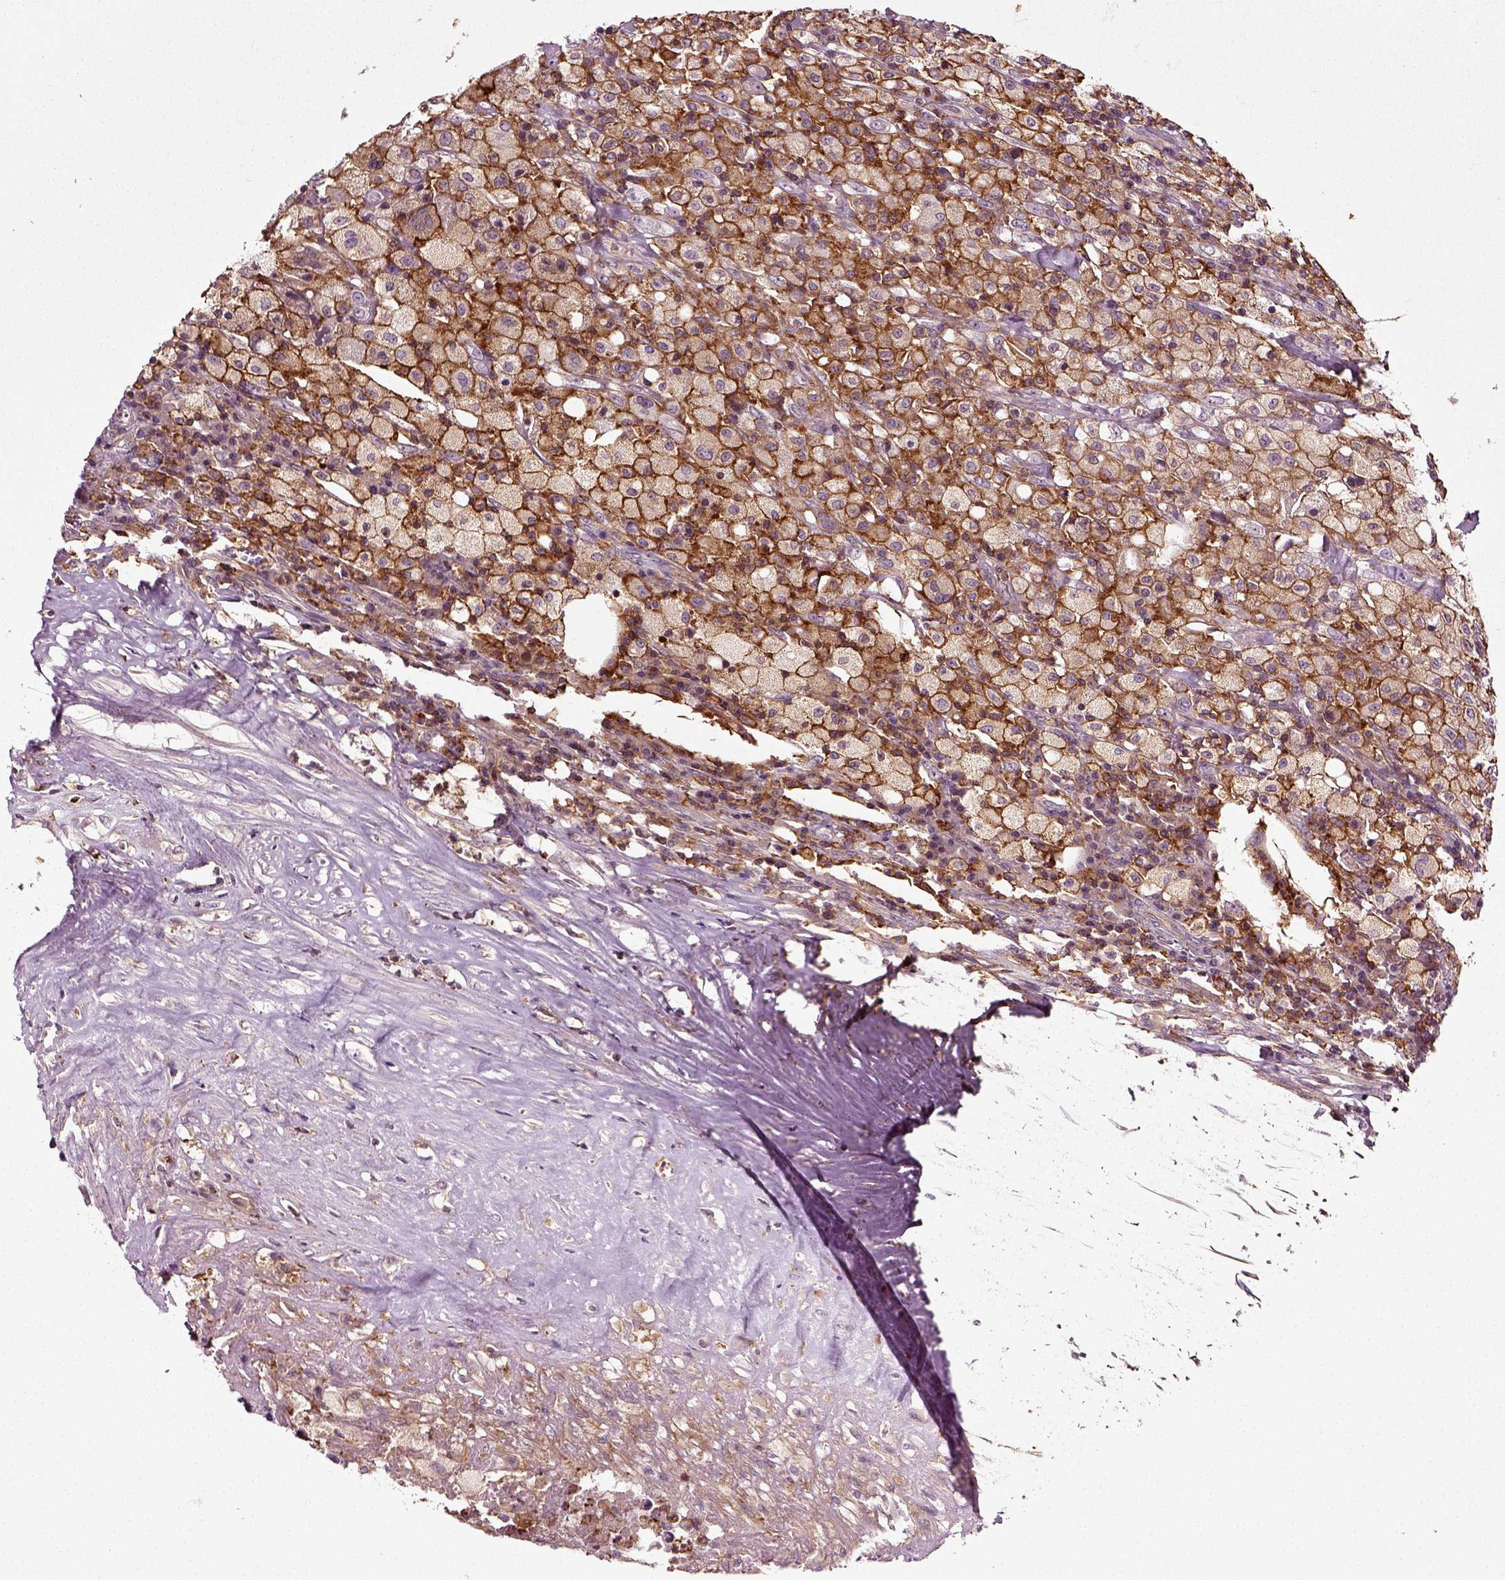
{"staining": {"intensity": "strong", "quantity": ">75%", "location": "cytoplasmic/membranous"}, "tissue": "testis cancer", "cell_type": "Tumor cells", "image_type": "cancer", "snomed": [{"axis": "morphology", "description": "Necrosis, NOS"}, {"axis": "morphology", "description": "Carcinoma, Embryonal, NOS"}, {"axis": "topography", "description": "Testis"}], "caption": "Strong cytoplasmic/membranous protein positivity is identified in approximately >75% of tumor cells in embryonal carcinoma (testis). The protein is stained brown, and the nuclei are stained in blue (DAB (3,3'-diaminobenzidine) IHC with brightfield microscopy, high magnification).", "gene": "RHOF", "patient": {"sex": "male", "age": 19}}